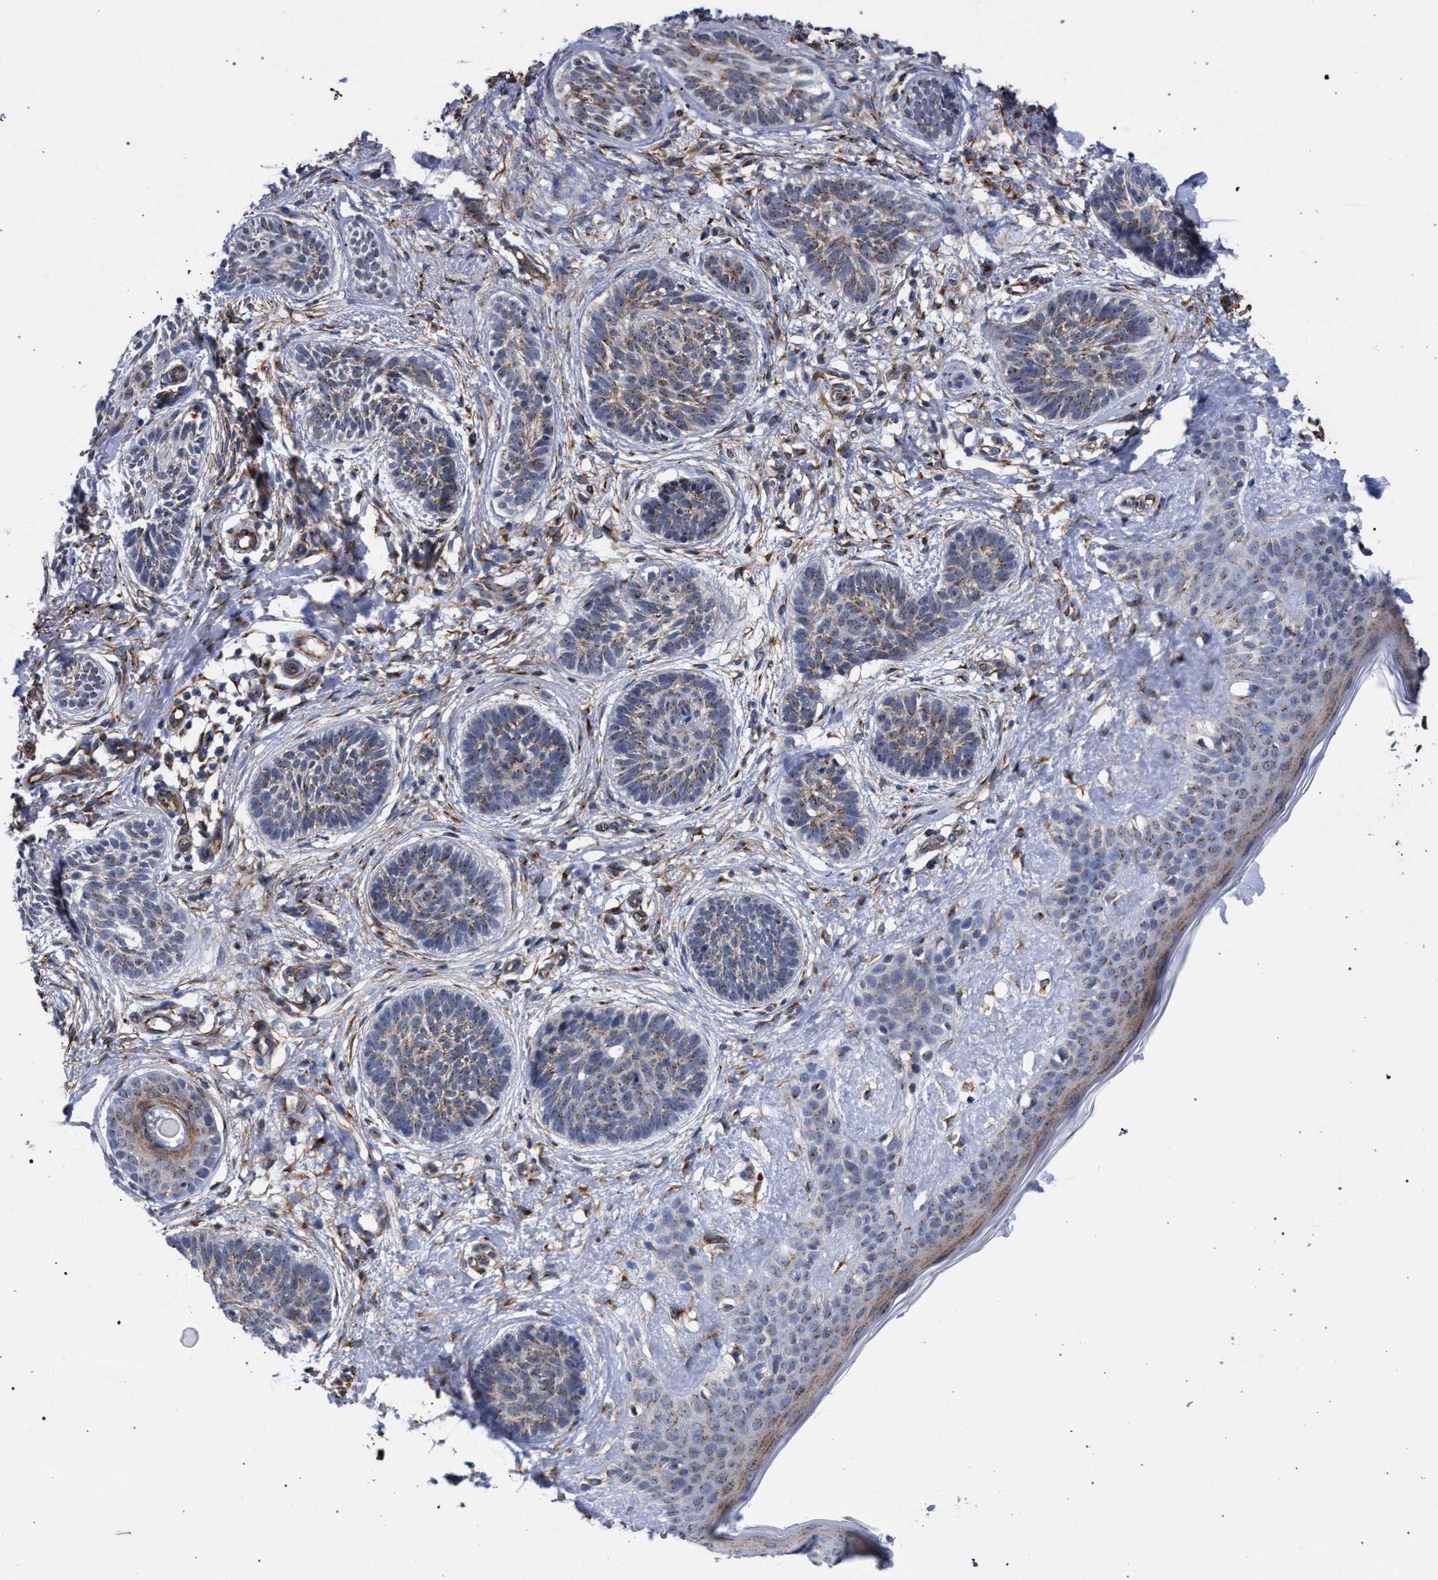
{"staining": {"intensity": "weak", "quantity": ">75%", "location": "cytoplasmic/membranous"}, "tissue": "skin cancer", "cell_type": "Tumor cells", "image_type": "cancer", "snomed": [{"axis": "morphology", "description": "Normal tissue, NOS"}, {"axis": "morphology", "description": "Basal cell carcinoma"}, {"axis": "topography", "description": "Skin"}], "caption": "This histopathology image exhibits skin cancer (basal cell carcinoma) stained with immunohistochemistry to label a protein in brown. The cytoplasmic/membranous of tumor cells show weak positivity for the protein. Nuclei are counter-stained blue.", "gene": "GOLGA2", "patient": {"sex": "male", "age": 63}}